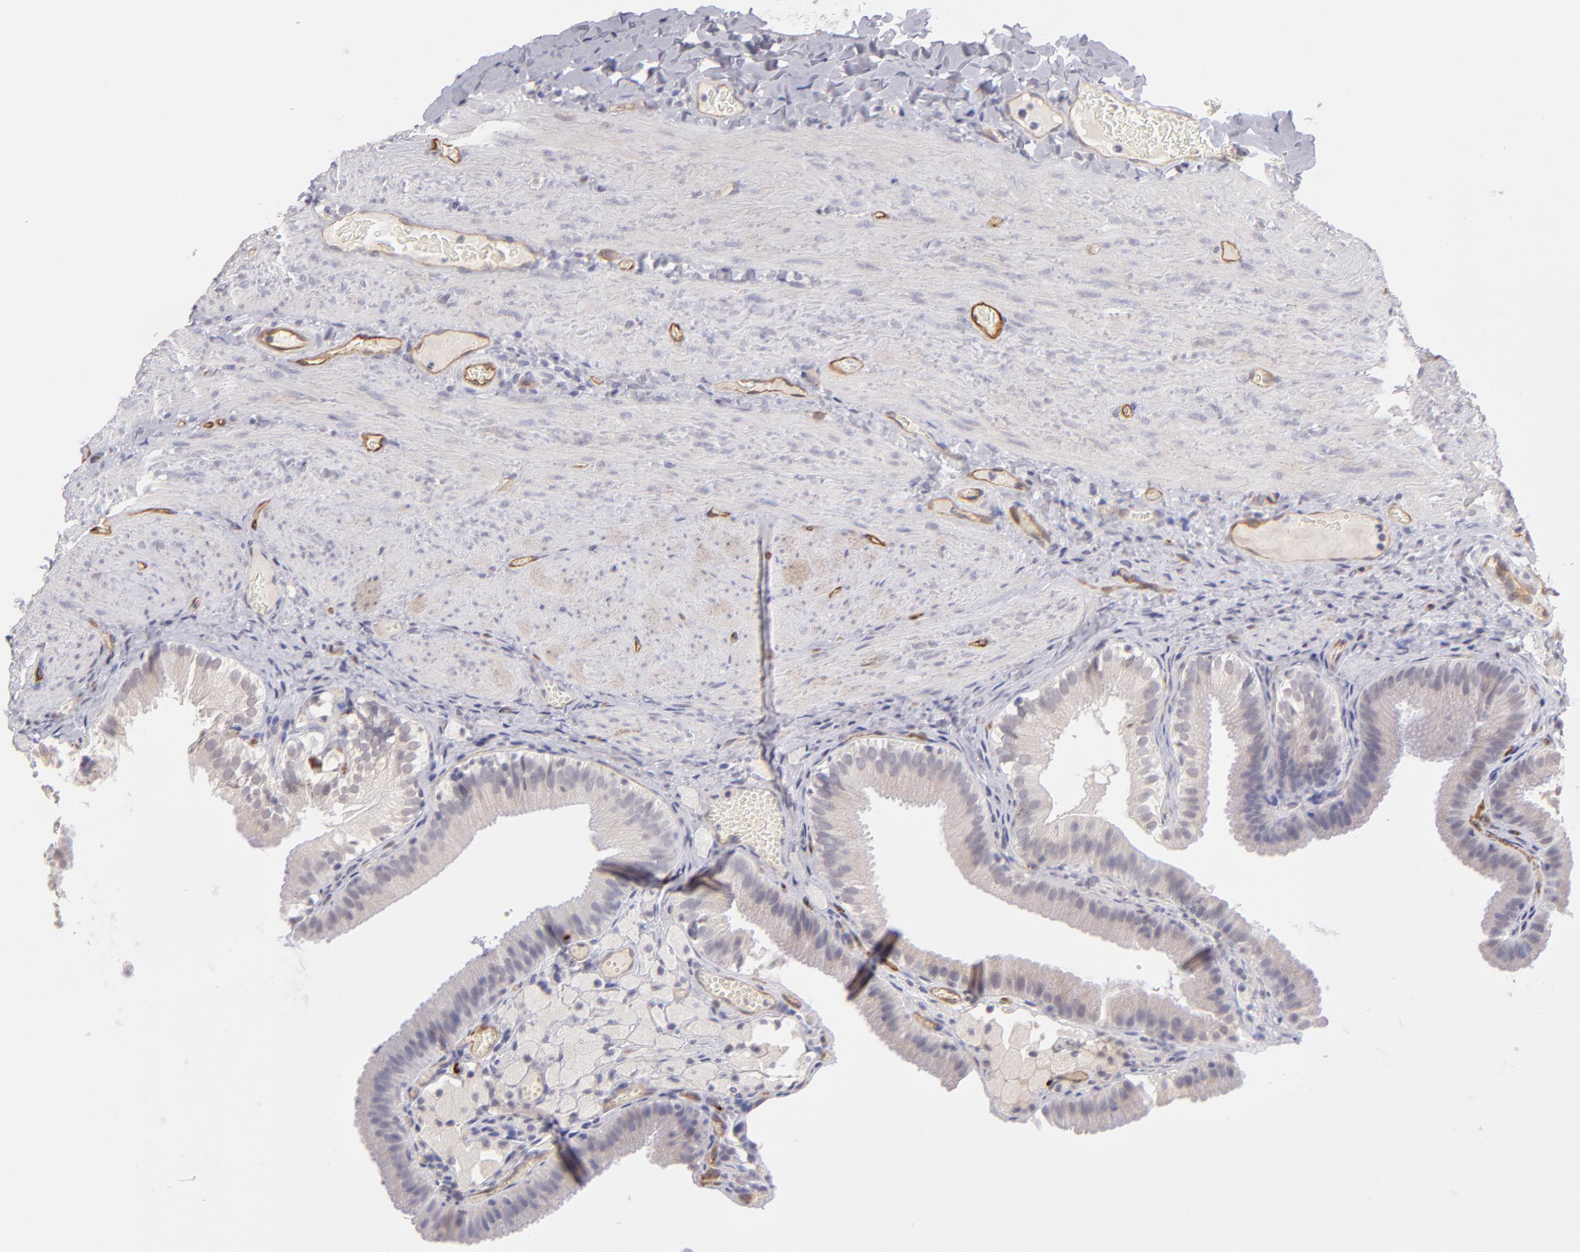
{"staining": {"intensity": "weak", "quantity": "<25%", "location": "cytoplasmic/membranous"}, "tissue": "gallbladder", "cell_type": "Glandular cells", "image_type": "normal", "snomed": [{"axis": "morphology", "description": "Normal tissue, NOS"}, {"axis": "topography", "description": "Gallbladder"}], "caption": "High magnification brightfield microscopy of benign gallbladder stained with DAB (3,3'-diaminobenzidine) (brown) and counterstained with hematoxylin (blue): glandular cells show no significant staining. (DAB (3,3'-diaminobenzidine) immunohistochemistry (IHC), high magnification).", "gene": "THBD", "patient": {"sex": "female", "age": 24}}